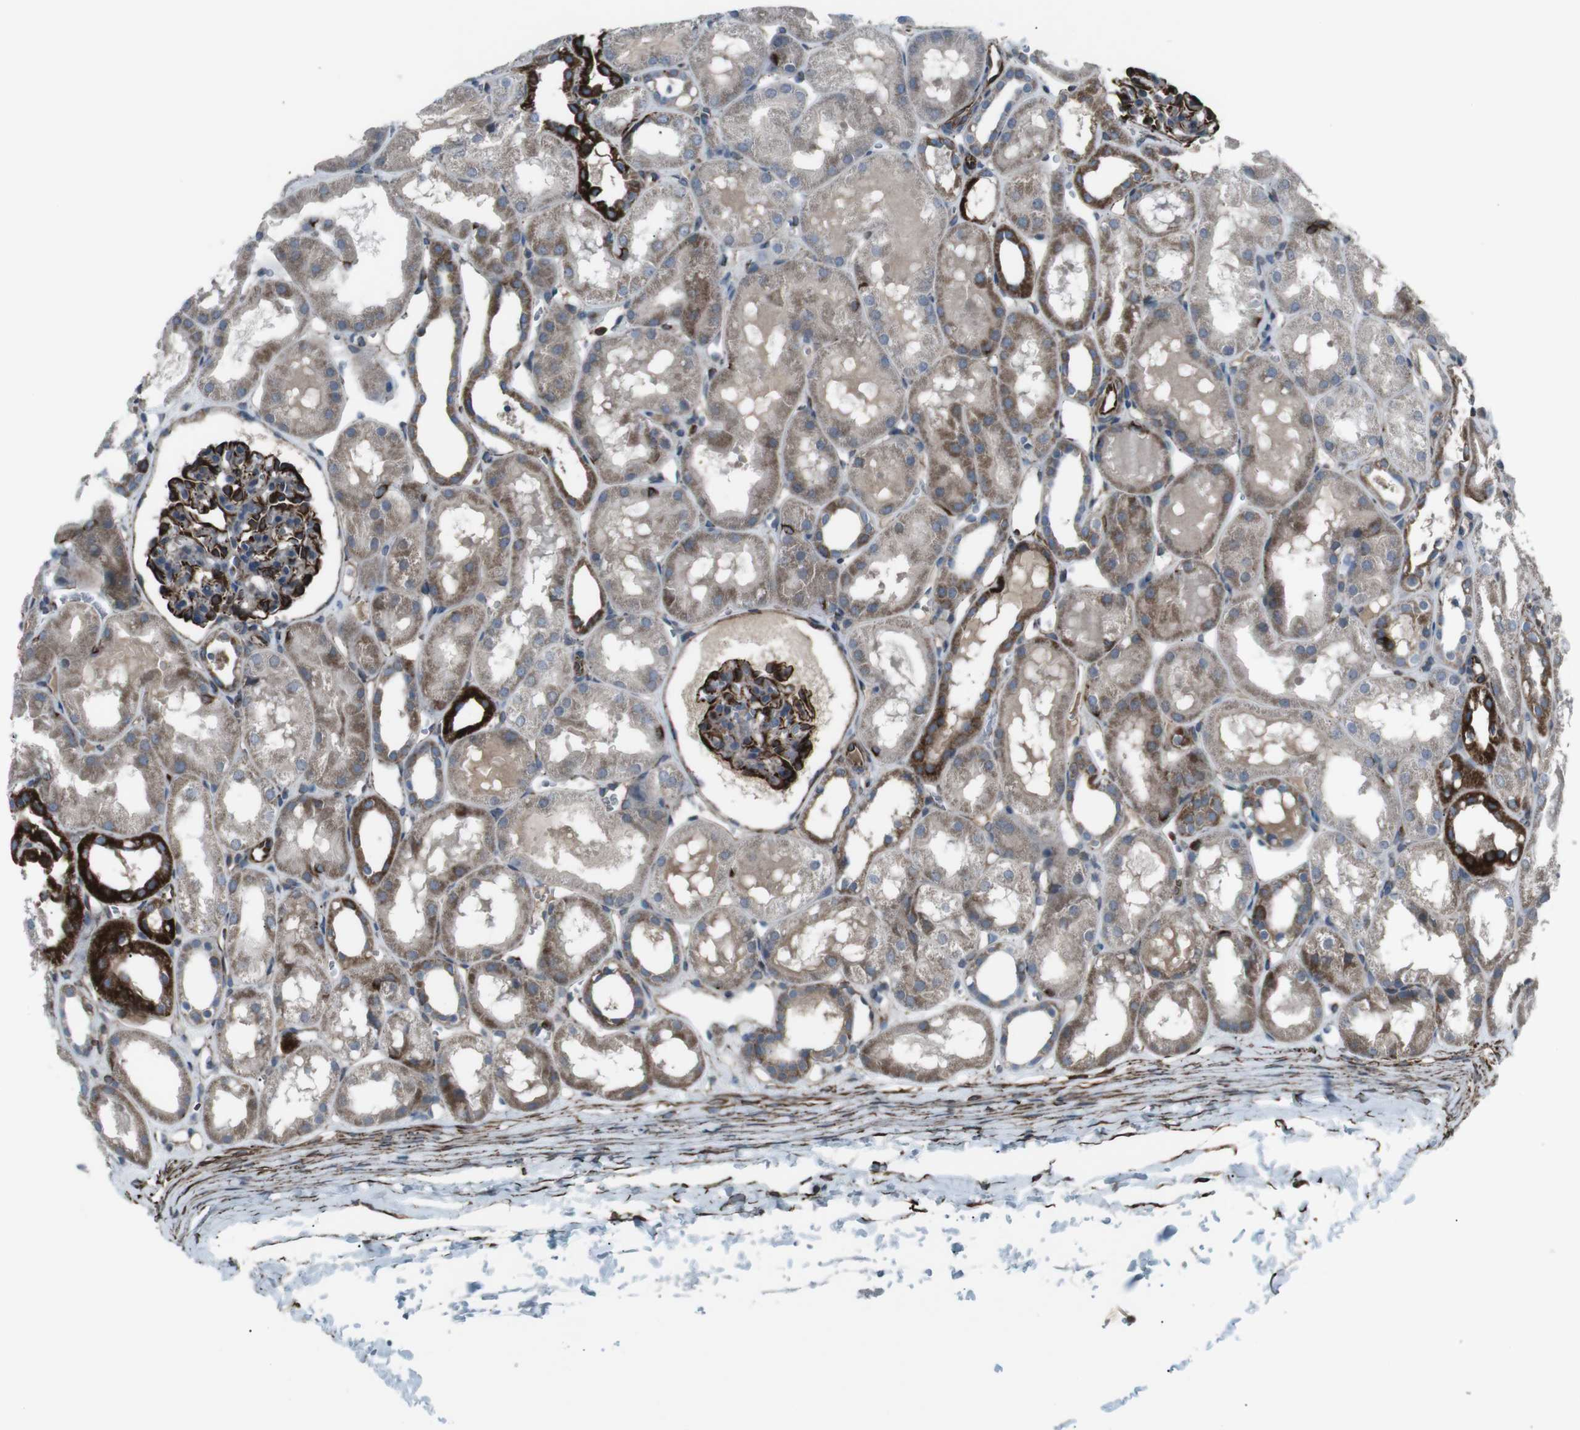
{"staining": {"intensity": "strong", "quantity": "25%-75%", "location": "cytoplasmic/membranous"}, "tissue": "kidney", "cell_type": "Cells in glomeruli", "image_type": "normal", "snomed": [{"axis": "morphology", "description": "Normal tissue, NOS"}, {"axis": "topography", "description": "Kidney"}, {"axis": "topography", "description": "Urinary bladder"}], "caption": "Immunohistochemical staining of unremarkable kidney exhibits strong cytoplasmic/membranous protein positivity in approximately 25%-75% of cells in glomeruli. (DAB (3,3'-diaminobenzidine) IHC with brightfield microscopy, high magnification).", "gene": "TMEM141", "patient": {"sex": "male", "age": 16}}